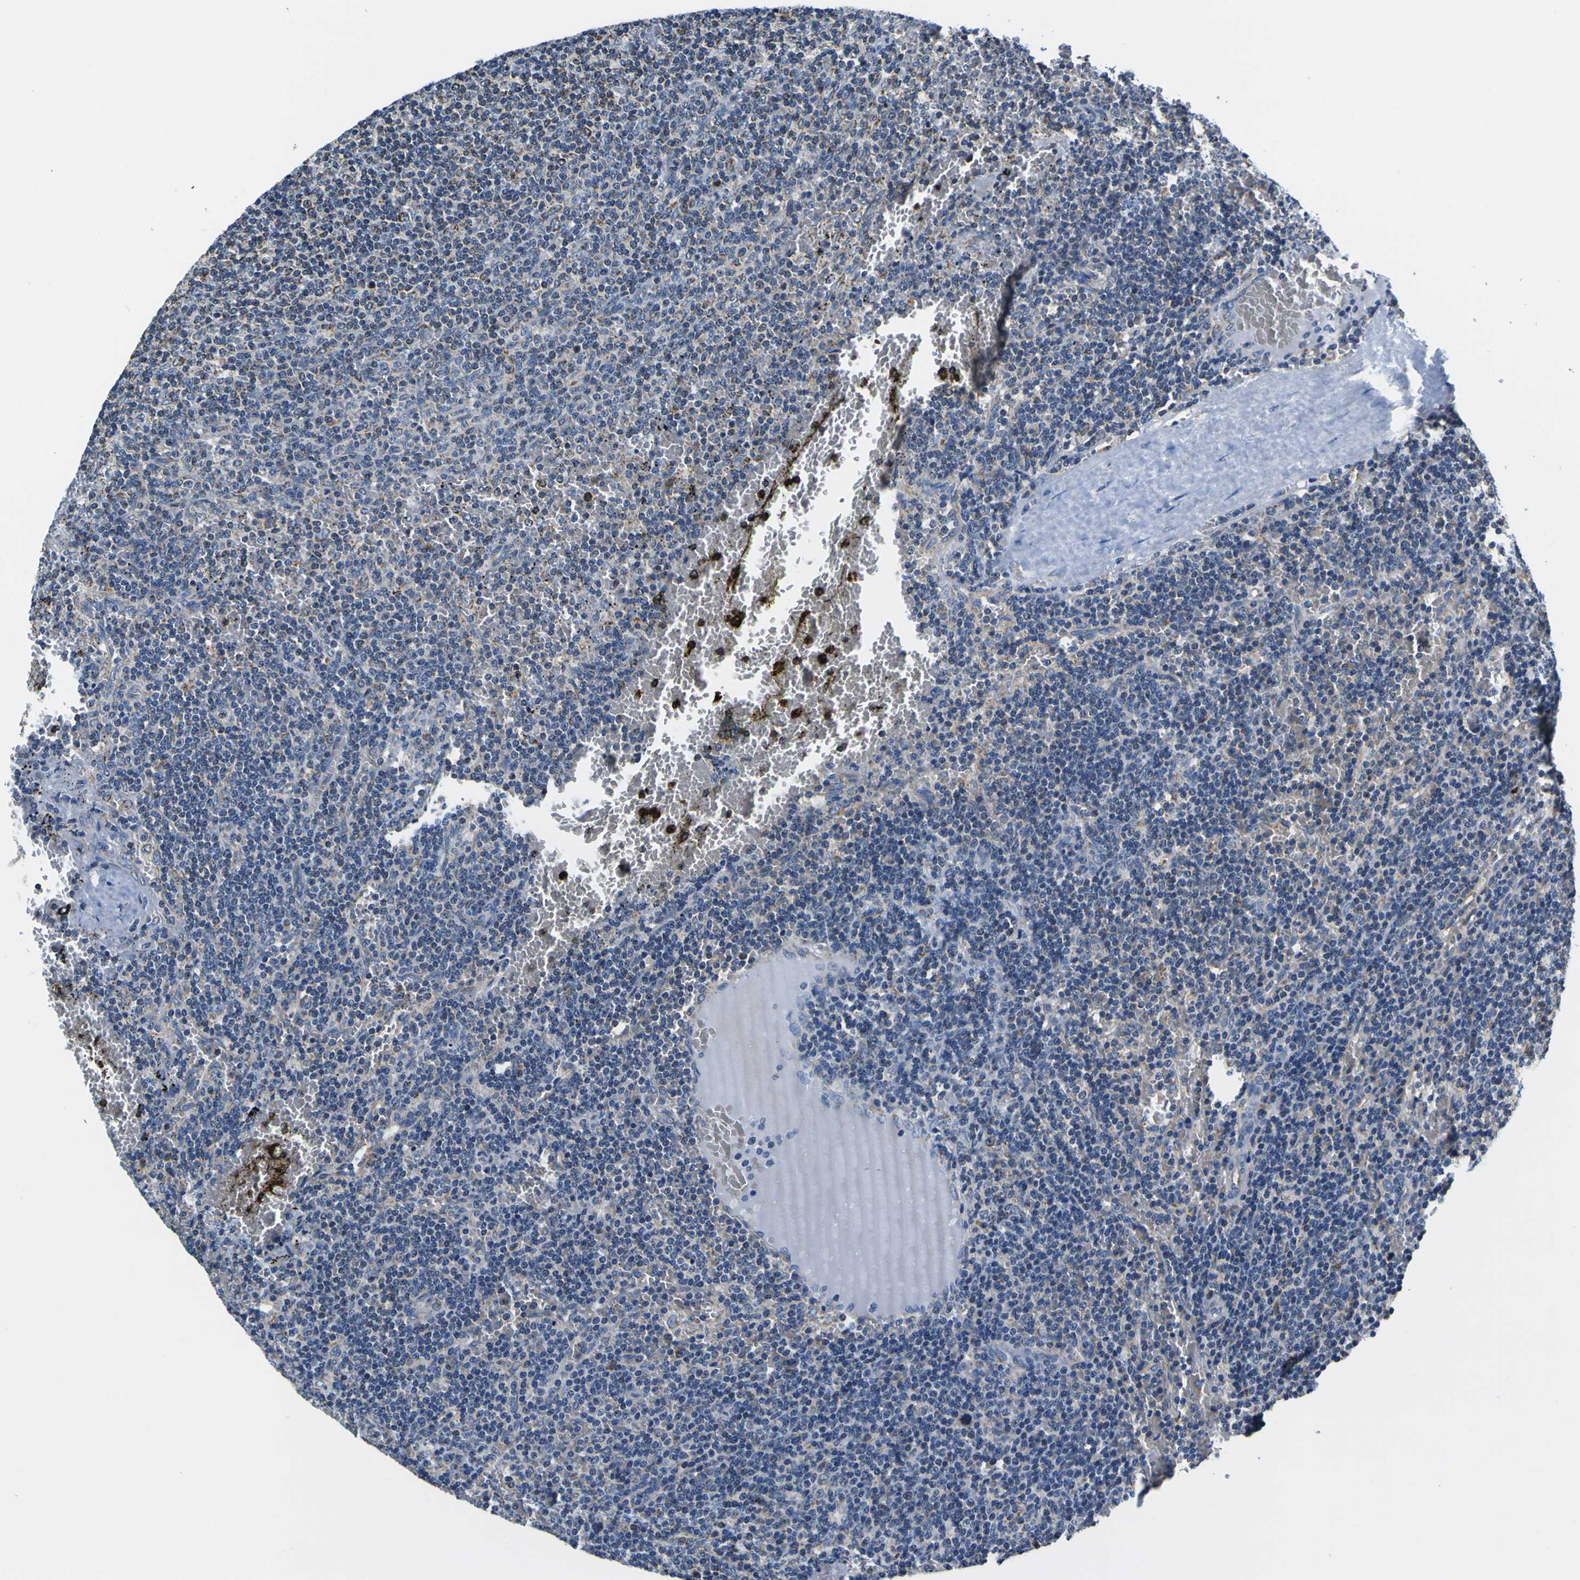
{"staining": {"intensity": "negative", "quantity": "none", "location": "none"}, "tissue": "lymphoma", "cell_type": "Tumor cells", "image_type": "cancer", "snomed": [{"axis": "morphology", "description": "Malignant lymphoma, non-Hodgkin's type, Low grade"}, {"axis": "topography", "description": "Spleen"}], "caption": "Low-grade malignant lymphoma, non-Hodgkin's type was stained to show a protein in brown. There is no significant positivity in tumor cells. (DAB (3,3'-diaminobenzidine) immunohistochemistry (IHC) visualized using brightfield microscopy, high magnification).", "gene": "LRP4", "patient": {"sex": "female", "age": 50}}